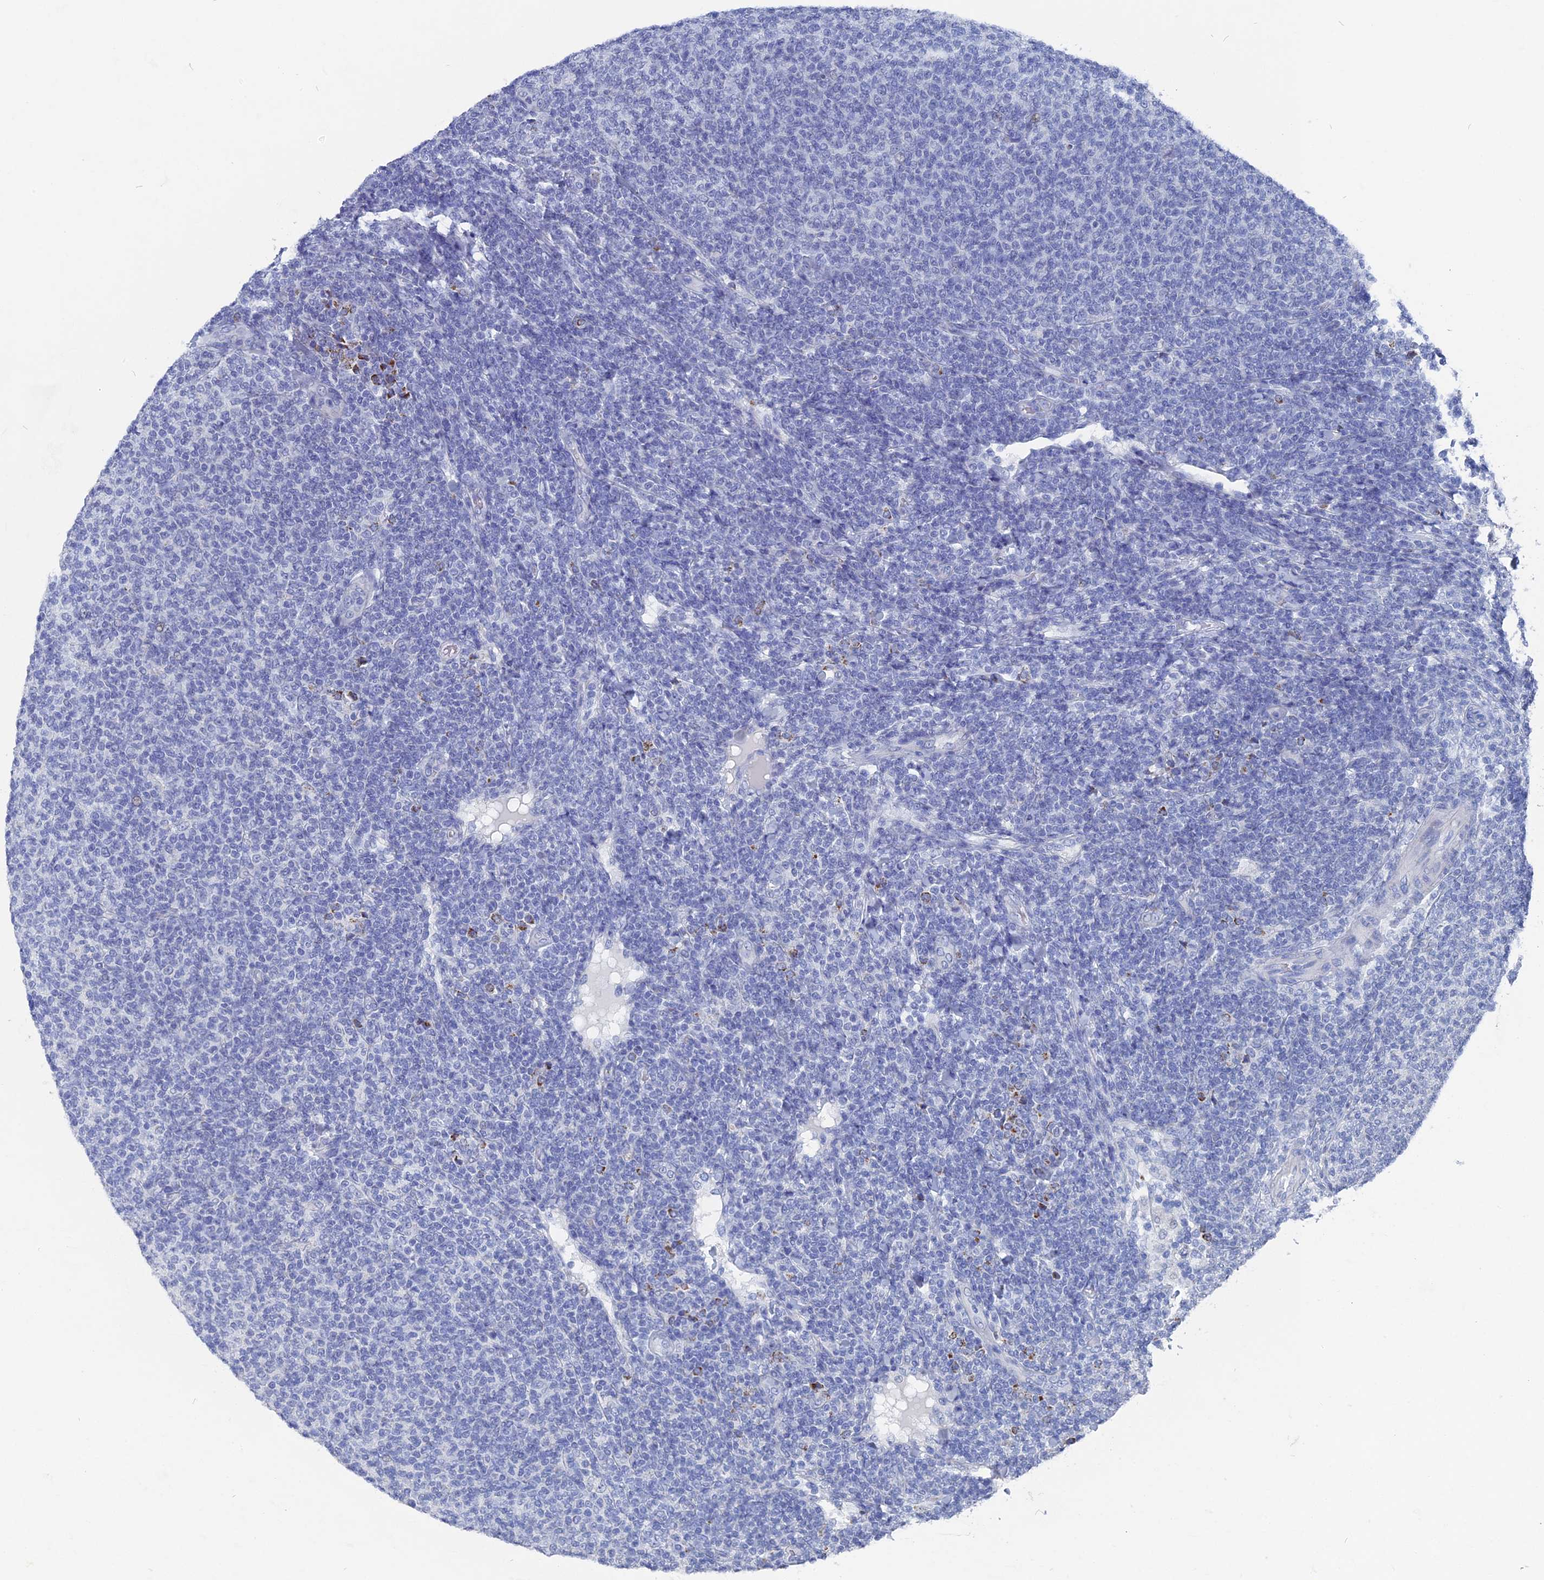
{"staining": {"intensity": "negative", "quantity": "none", "location": "none"}, "tissue": "lymphoma", "cell_type": "Tumor cells", "image_type": "cancer", "snomed": [{"axis": "morphology", "description": "Malignant lymphoma, non-Hodgkin's type, Low grade"}, {"axis": "topography", "description": "Lymph node"}], "caption": "This is an IHC micrograph of lymphoma. There is no staining in tumor cells.", "gene": "HIGD1A", "patient": {"sex": "male", "age": 66}}